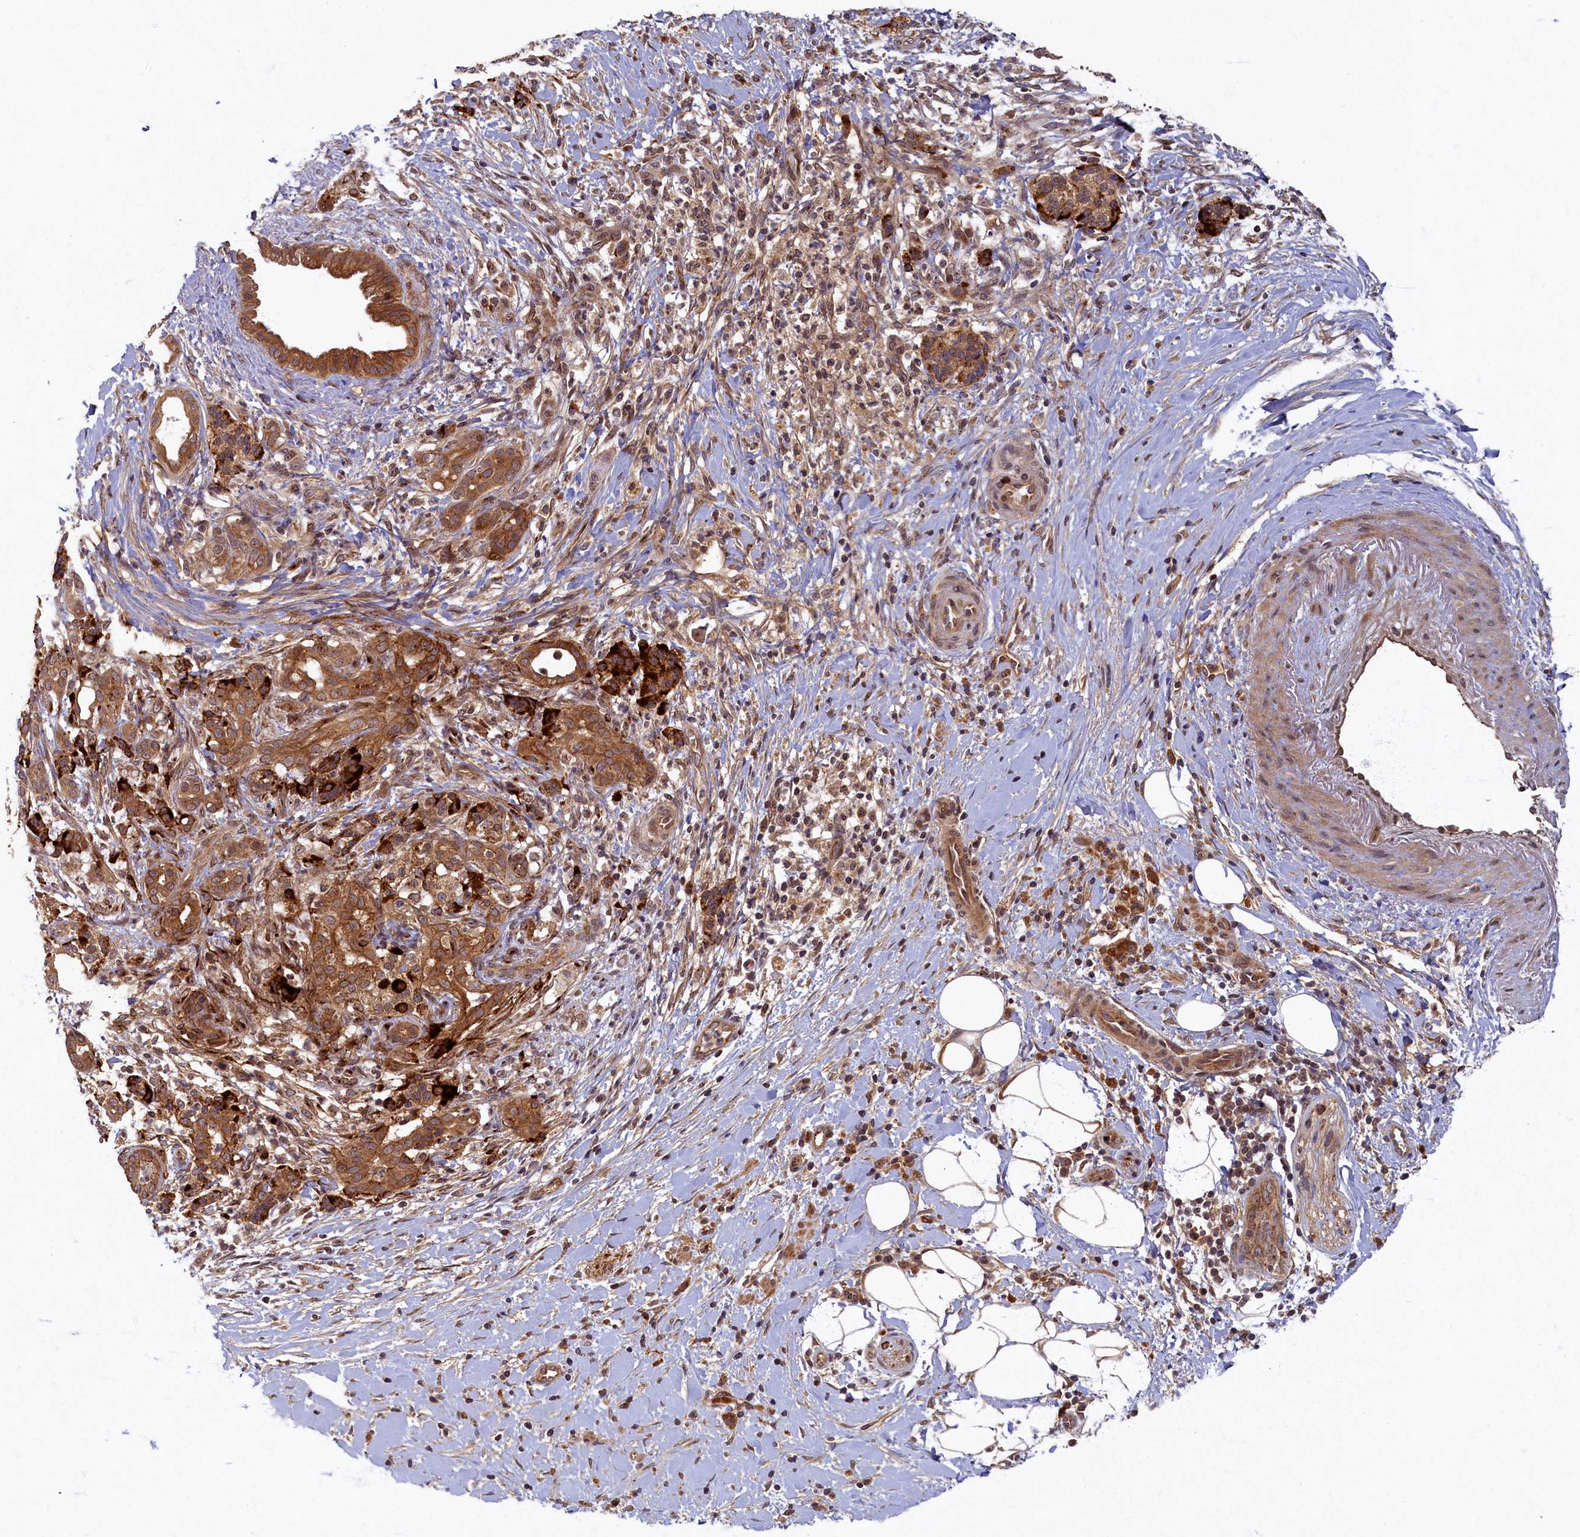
{"staining": {"intensity": "moderate", "quantity": ">75%", "location": "cytoplasmic/membranous"}, "tissue": "pancreatic cancer", "cell_type": "Tumor cells", "image_type": "cancer", "snomed": [{"axis": "morphology", "description": "Adenocarcinoma, NOS"}, {"axis": "topography", "description": "Pancreas"}], "caption": "This micrograph reveals IHC staining of pancreatic cancer, with medium moderate cytoplasmic/membranous positivity in about >75% of tumor cells.", "gene": "BICD1", "patient": {"sex": "male", "age": 58}}